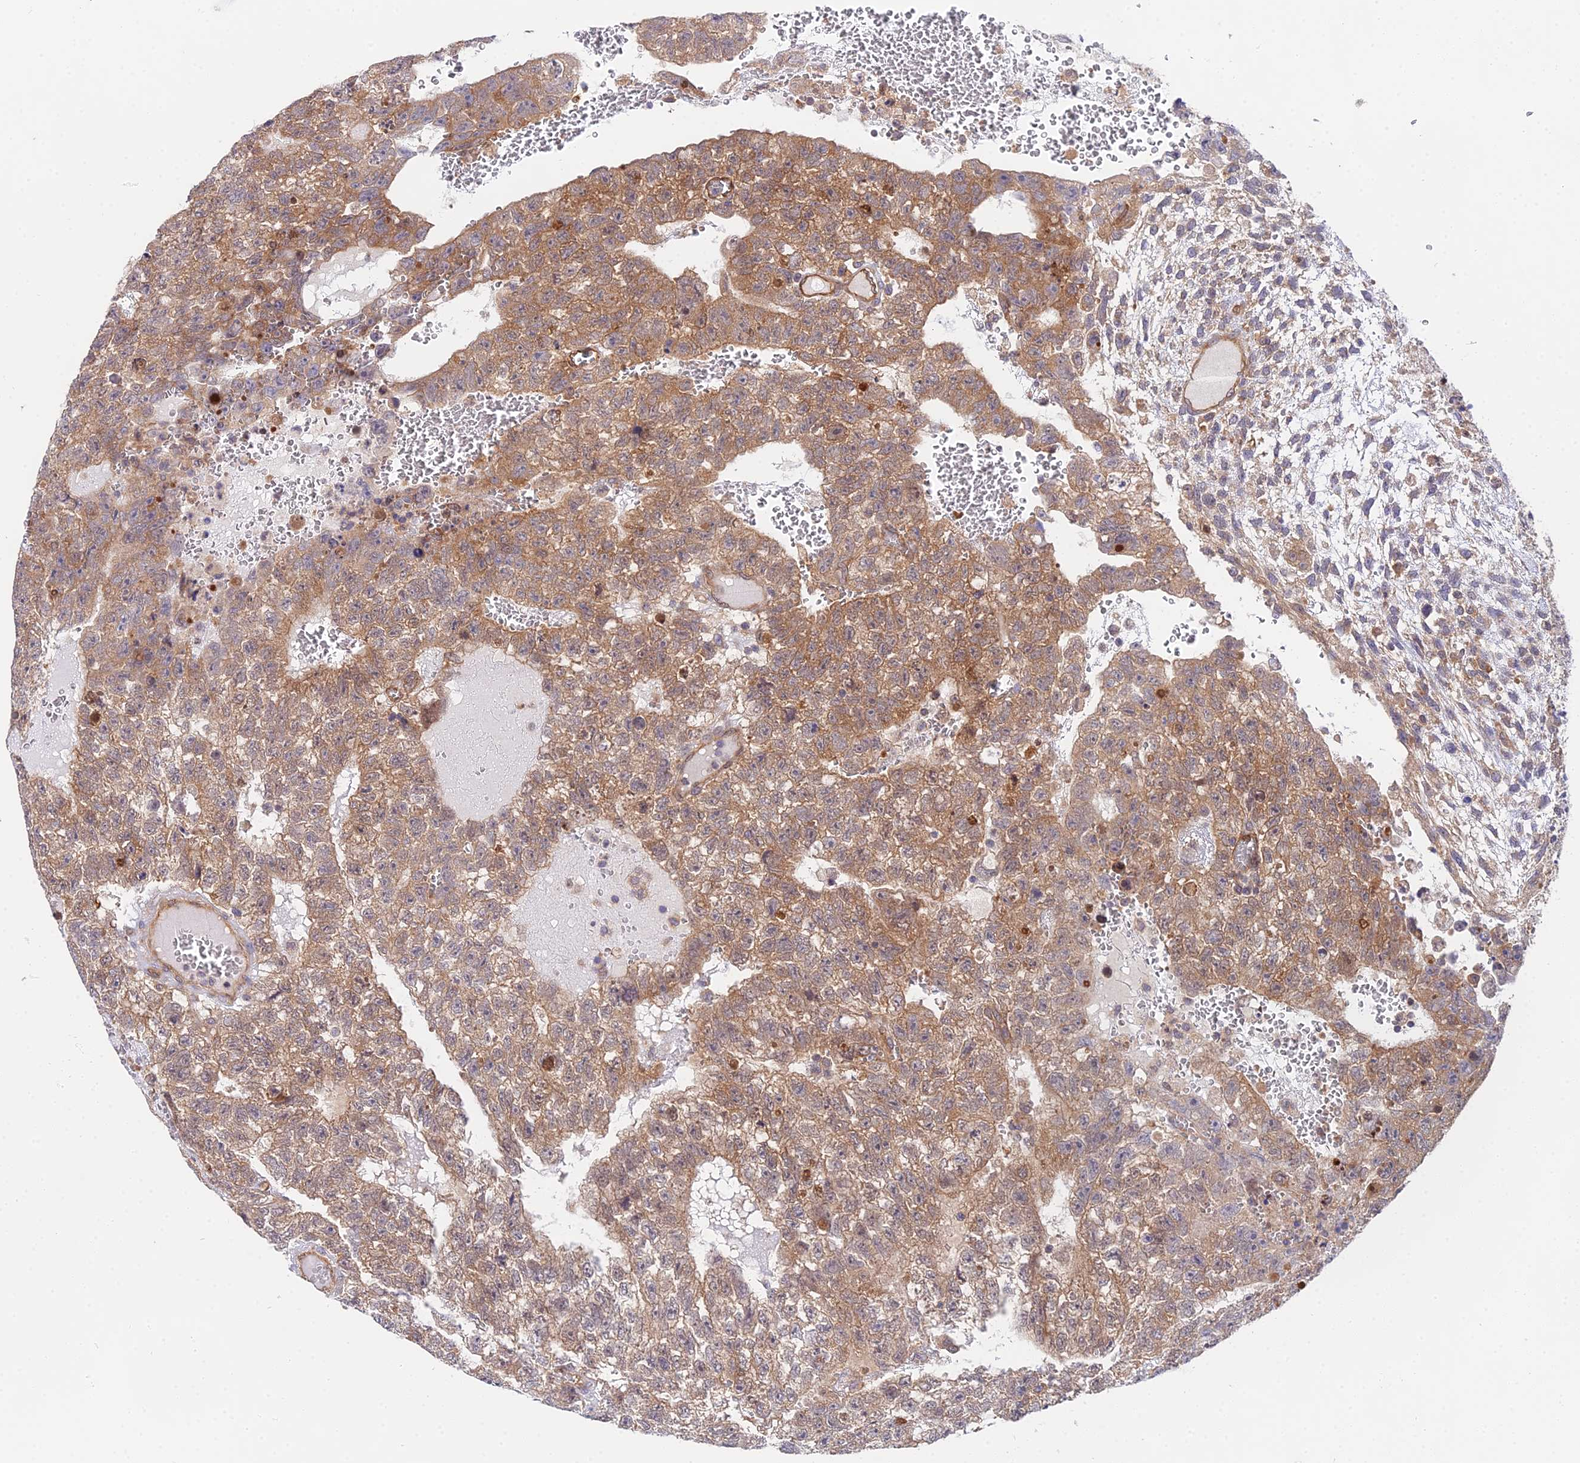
{"staining": {"intensity": "moderate", "quantity": "25%-75%", "location": "cytoplasmic/membranous"}, "tissue": "testis cancer", "cell_type": "Tumor cells", "image_type": "cancer", "snomed": [{"axis": "morphology", "description": "Carcinoma, Embryonal, NOS"}, {"axis": "topography", "description": "Testis"}], "caption": "Immunohistochemical staining of testis cancer (embryonal carcinoma) demonstrates medium levels of moderate cytoplasmic/membranous protein expression in approximately 25%-75% of tumor cells.", "gene": "PPP2R2C", "patient": {"sex": "male", "age": 26}}